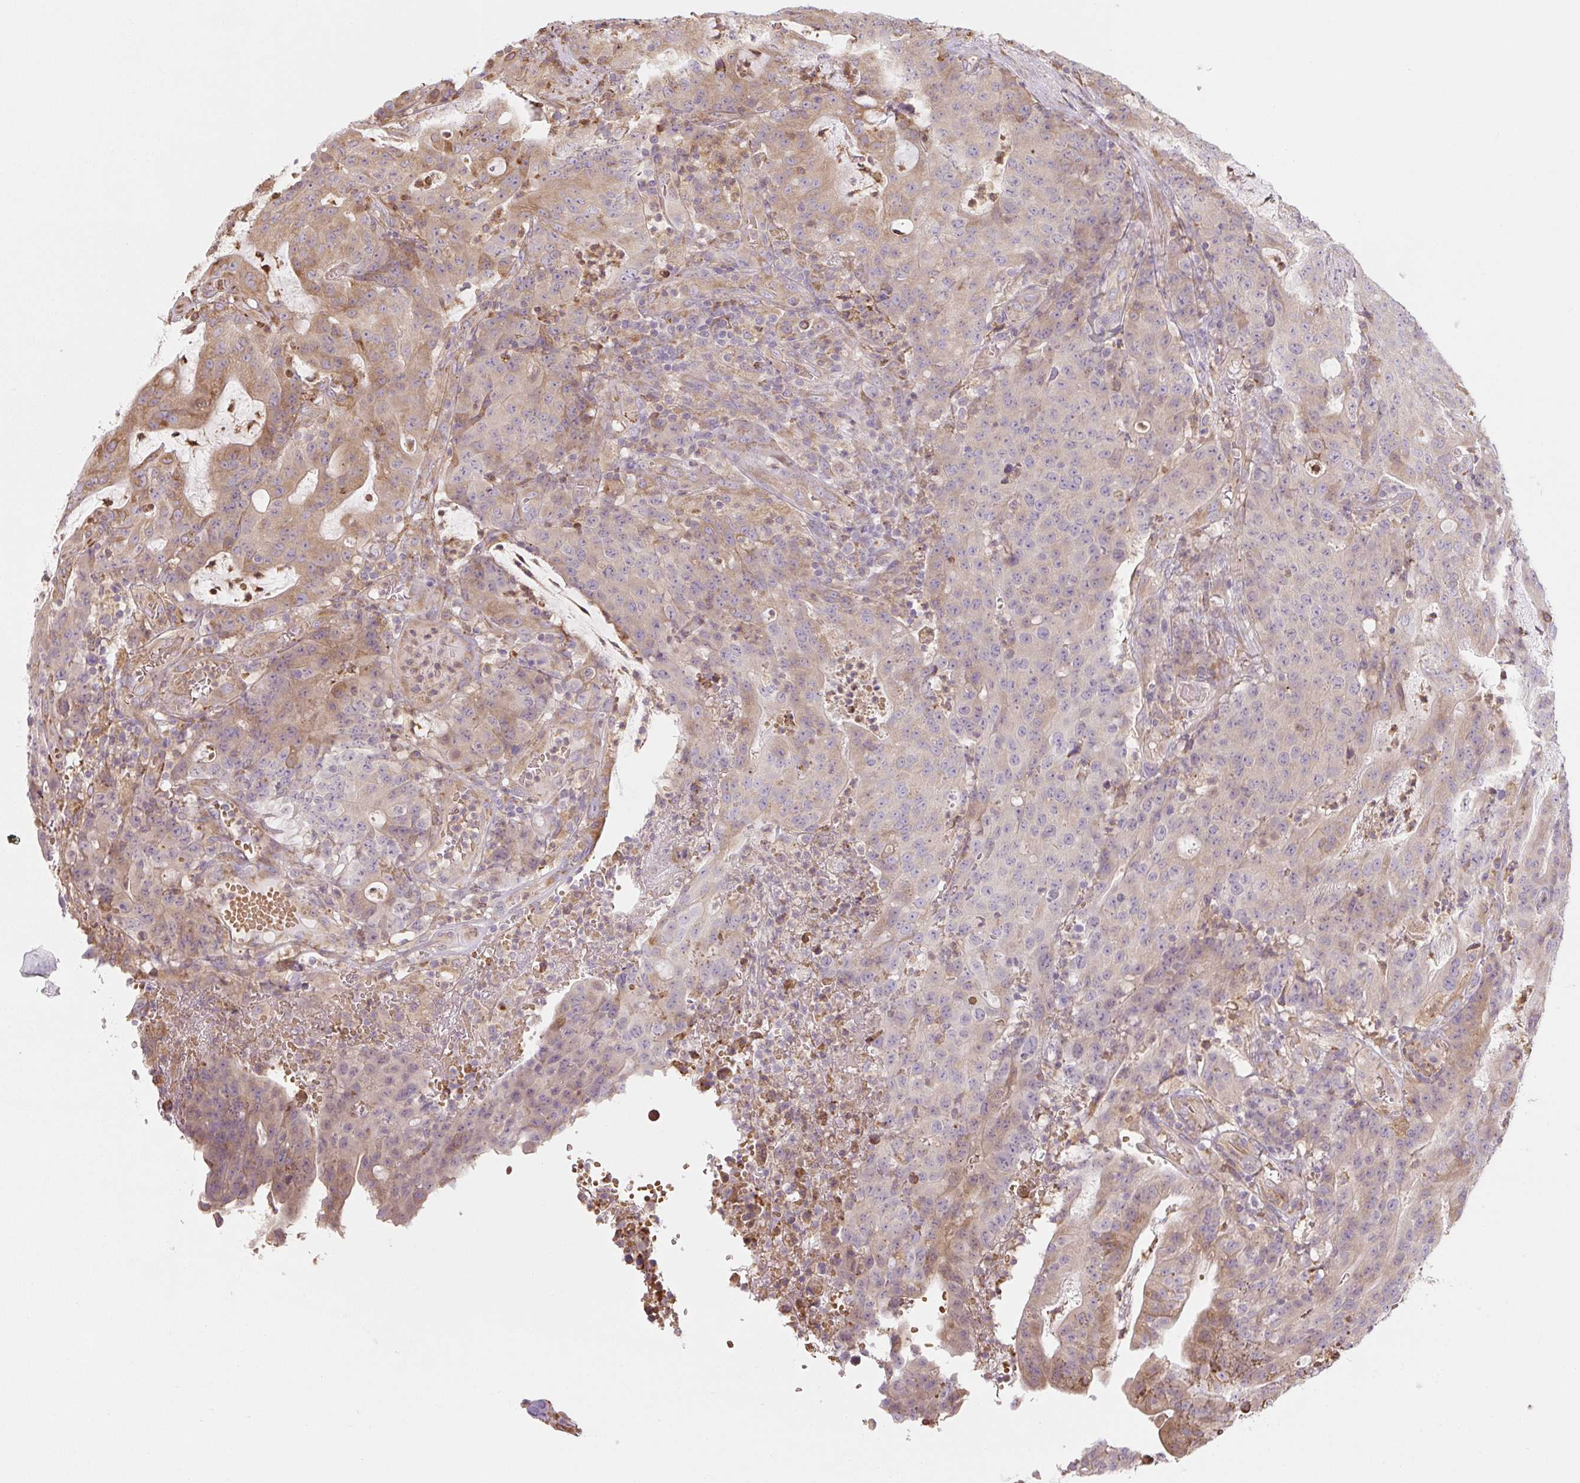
{"staining": {"intensity": "weak", "quantity": "25%-75%", "location": "cytoplasmic/membranous"}, "tissue": "colorectal cancer", "cell_type": "Tumor cells", "image_type": "cancer", "snomed": [{"axis": "morphology", "description": "Adenocarcinoma, NOS"}, {"axis": "topography", "description": "Colon"}], "caption": "A low amount of weak cytoplasmic/membranous staining is seen in about 25%-75% of tumor cells in colorectal cancer (adenocarcinoma) tissue.", "gene": "RASA1", "patient": {"sex": "male", "age": 83}}